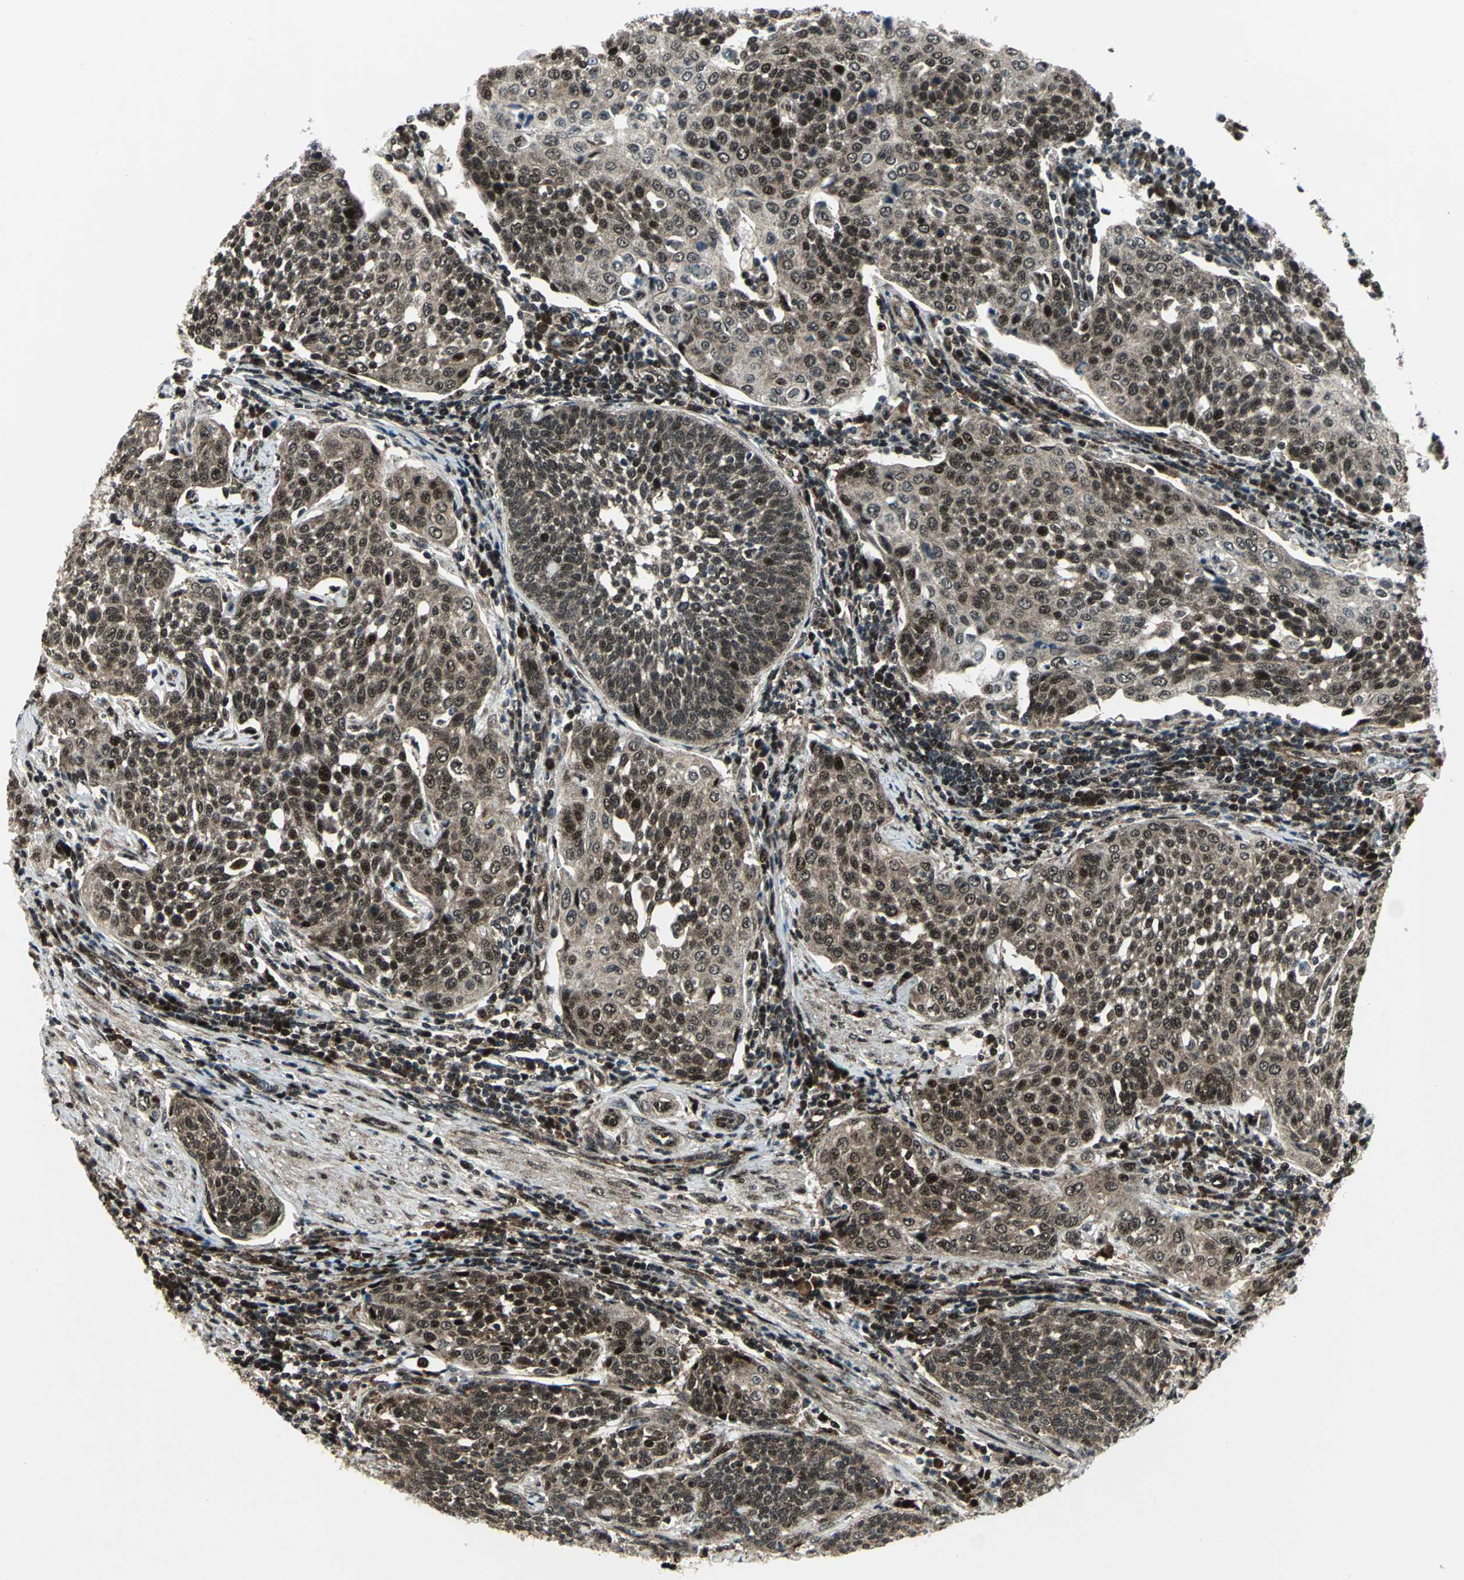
{"staining": {"intensity": "strong", "quantity": ">75%", "location": "cytoplasmic/membranous,nuclear"}, "tissue": "cervical cancer", "cell_type": "Tumor cells", "image_type": "cancer", "snomed": [{"axis": "morphology", "description": "Squamous cell carcinoma, NOS"}, {"axis": "topography", "description": "Cervix"}], "caption": "There is high levels of strong cytoplasmic/membranous and nuclear positivity in tumor cells of cervical squamous cell carcinoma, as demonstrated by immunohistochemical staining (brown color).", "gene": "COPS5", "patient": {"sex": "female", "age": 34}}